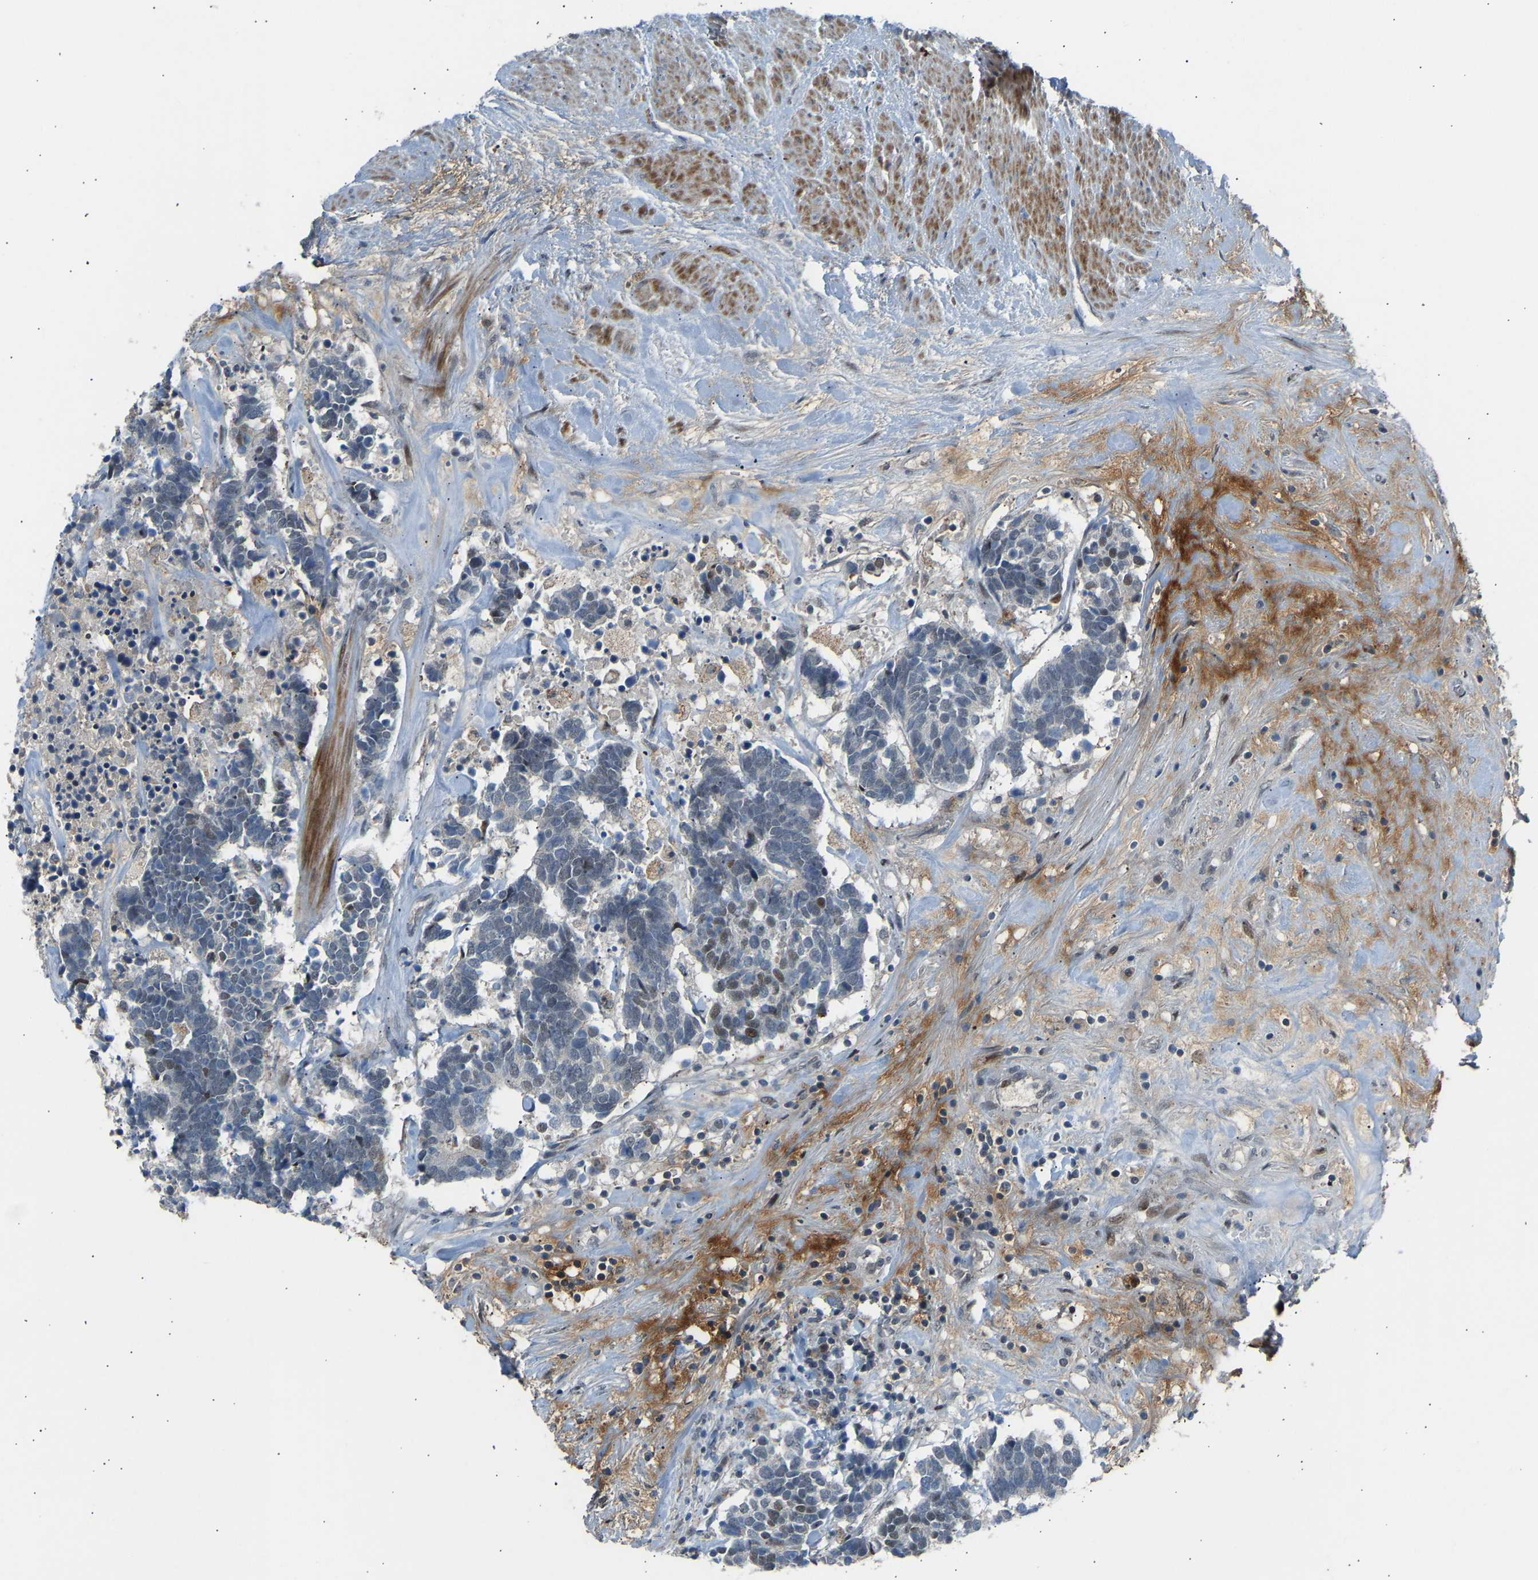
{"staining": {"intensity": "weak", "quantity": "<25%", "location": "nuclear"}, "tissue": "carcinoid", "cell_type": "Tumor cells", "image_type": "cancer", "snomed": [{"axis": "morphology", "description": "Carcinoma, NOS"}, {"axis": "morphology", "description": "Carcinoid, malignant, NOS"}, {"axis": "topography", "description": "Urinary bladder"}], "caption": "This is an IHC histopathology image of carcinoid (malignant). There is no positivity in tumor cells.", "gene": "VPS41", "patient": {"sex": "male", "age": 57}}